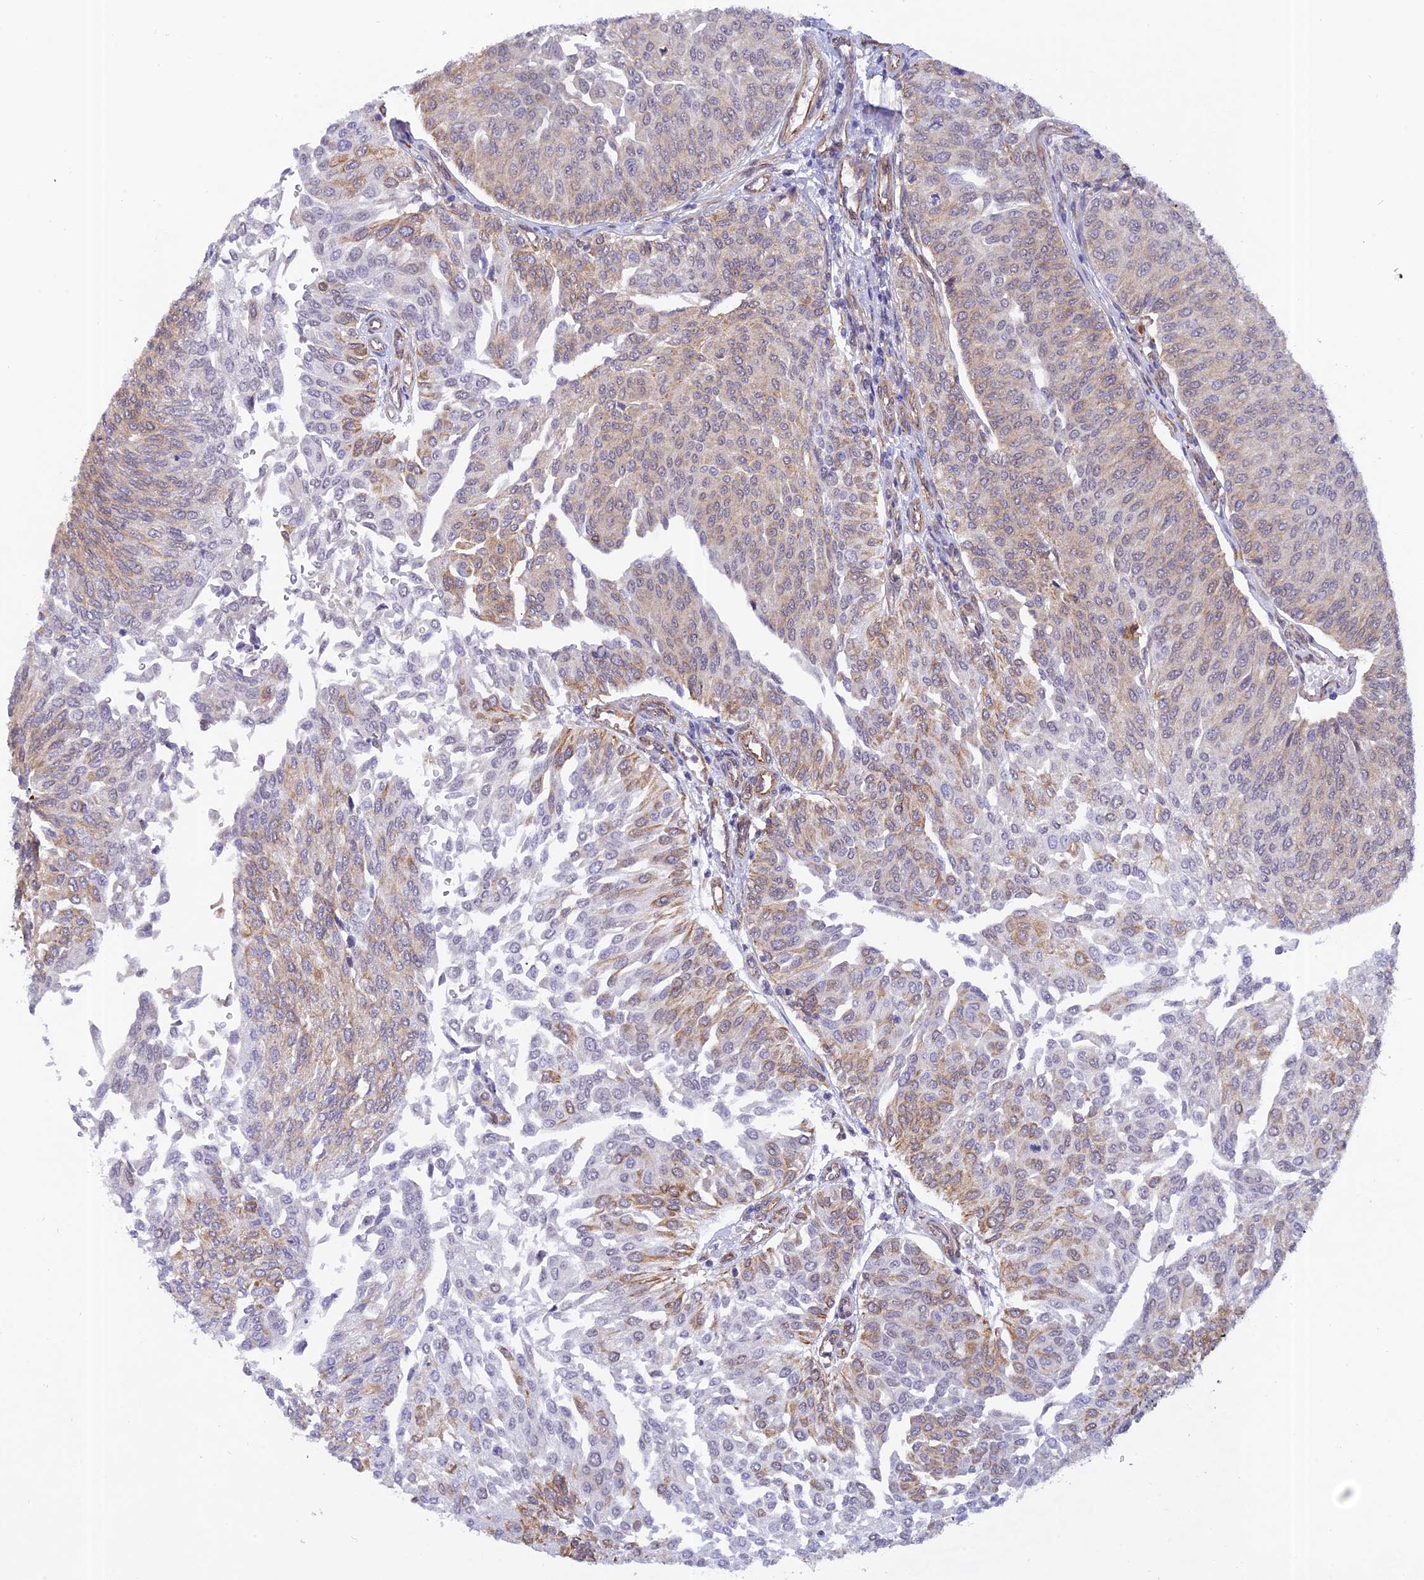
{"staining": {"intensity": "weak", "quantity": "25%-75%", "location": "cytoplasmic/membranous,nuclear"}, "tissue": "urothelial cancer", "cell_type": "Tumor cells", "image_type": "cancer", "snomed": [{"axis": "morphology", "description": "Urothelial carcinoma, High grade"}, {"axis": "topography", "description": "Urinary bladder"}], "caption": "Immunohistochemical staining of human urothelial cancer demonstrates low levels of weak cytoplasmic/membranous and nuclear protein staining in about 25%-75% of tumor cells.", "gene": "PAGR1", "patient": {"sex": "female", "age": 79}}